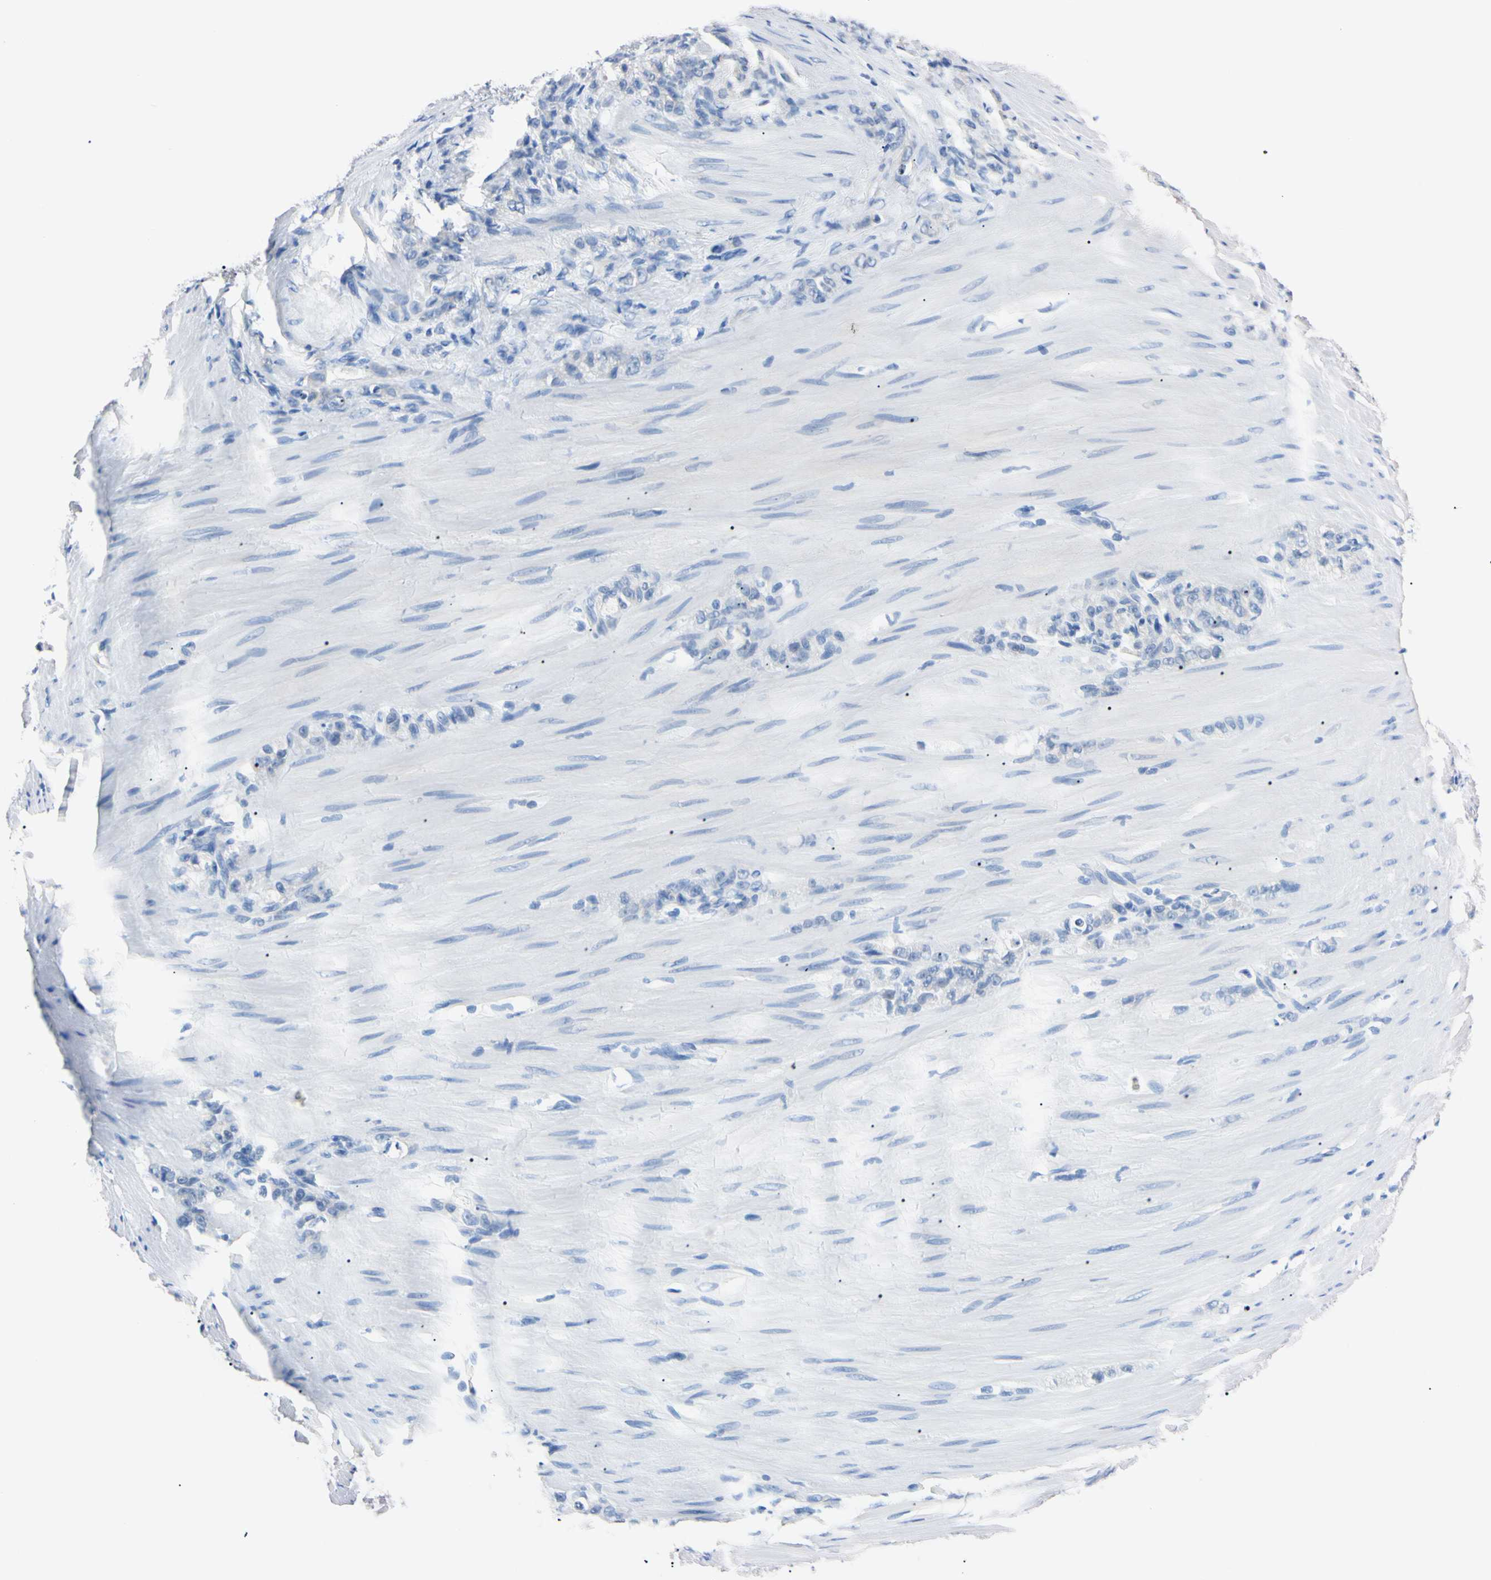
{"staining": {"intensity": "negative", "quantity": "none", "location": "none"}, "tissue": "stomach cancer", "cell_type": "Tumor cells", "image_type": "cancer", "snomed": [{"axis": "morphology", "description": "Adenocarcinoma, NOS"}, {"axis": "topography", "description": "Stomach"}], "caption": "Immunohistochemistry of human stomach adenocarcinoma exhibits no expression in tumor cells.", "gene": "PNKD", "patient": {"sex": "male", "age": 82}}